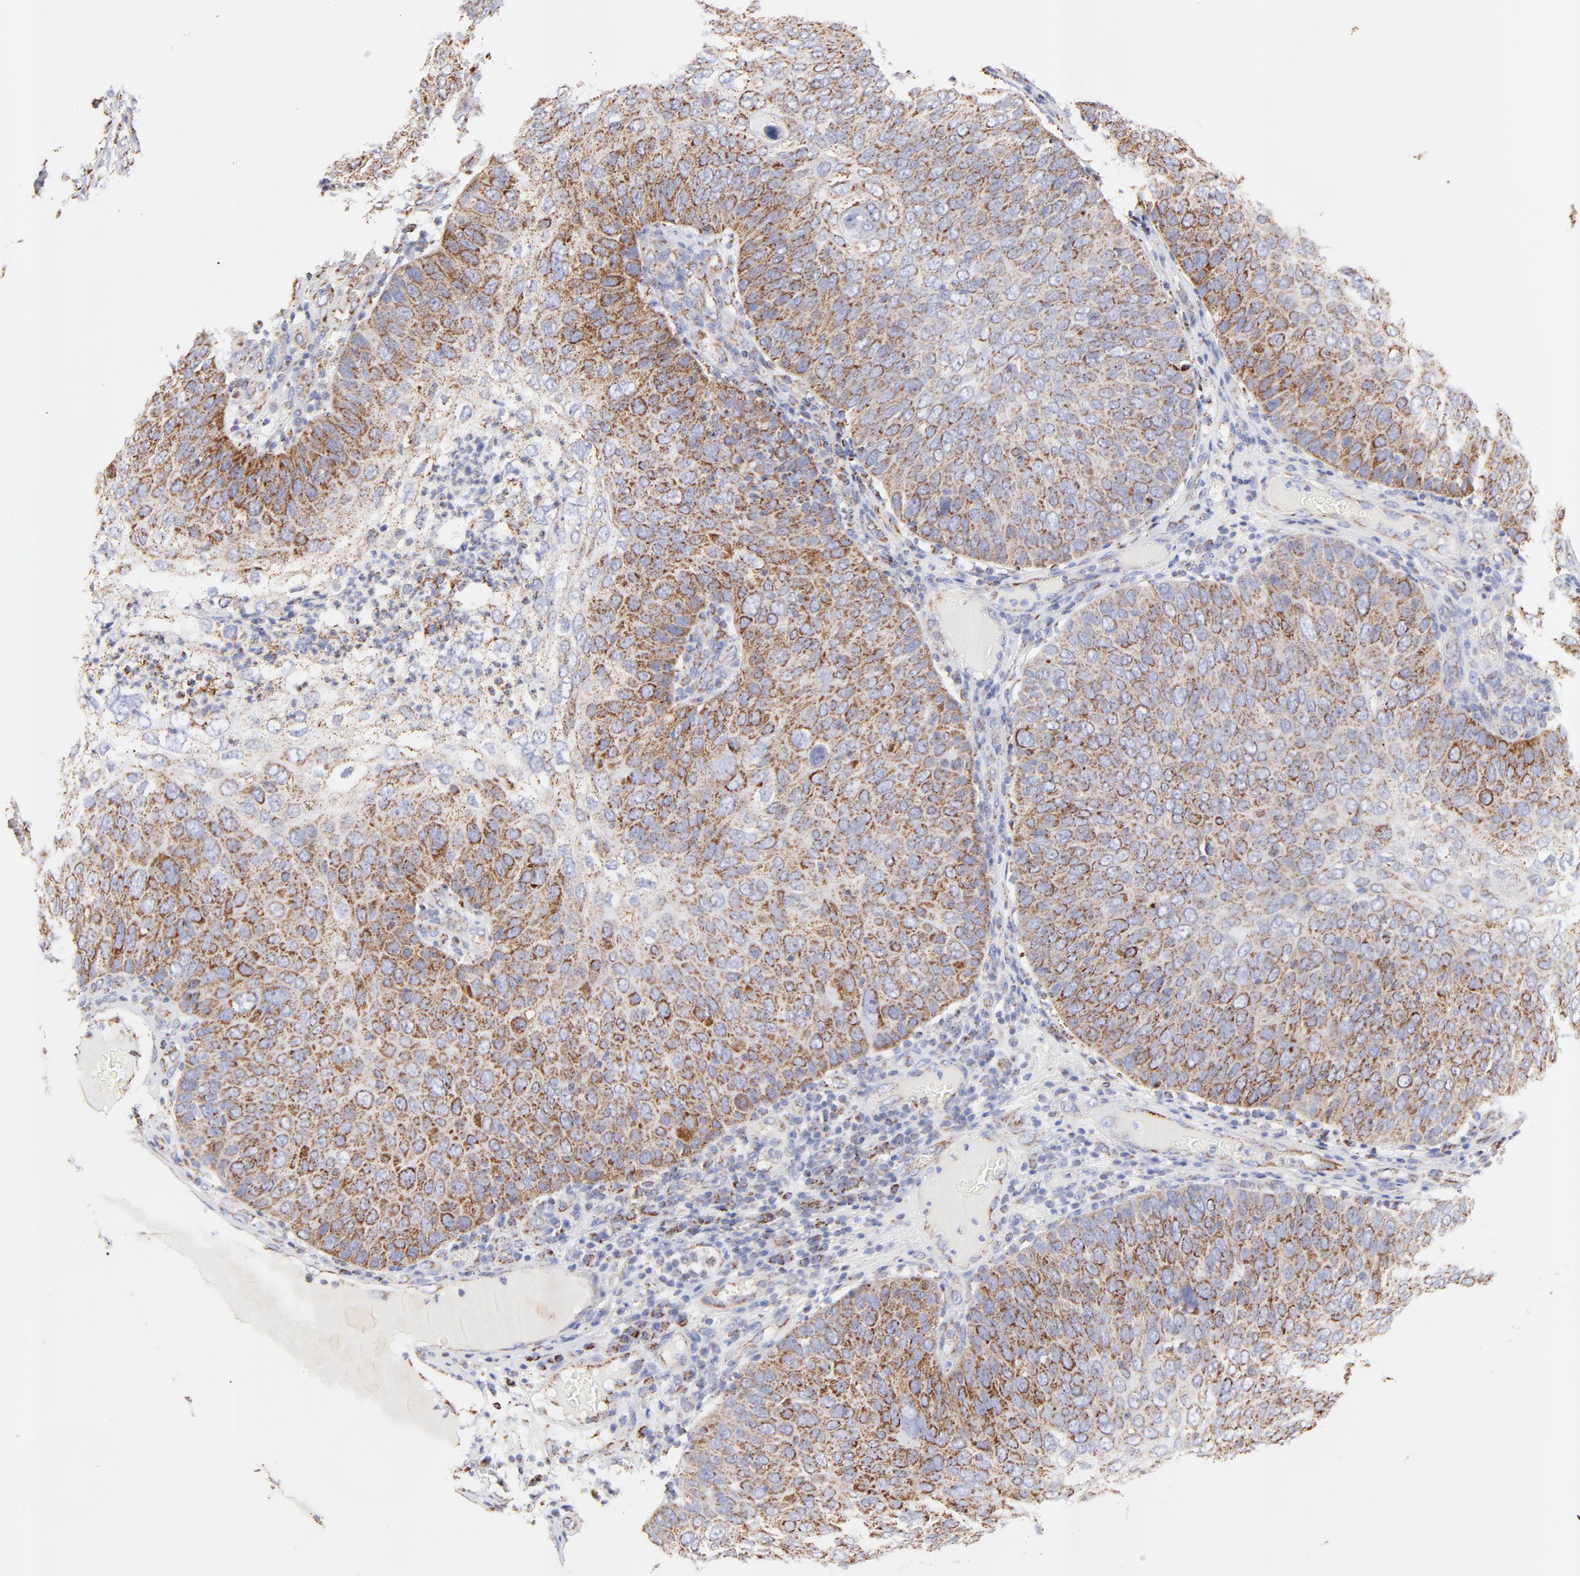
{"staining": {"intensity": "moderate", "quantity": ">75%", "location": "cytoplasmic/membranous"}, "tissue": "skin cancer", "cell_type": "Tumor cells", "image_type": "cancer", "snomed": [{"axis": "morphology", "description": "Squamous cell carcinoma, NOS"}, {"axis": "topography", "description": "Skin"}], "caption": "IHC staining of skin squamous cell carcinoma, which shows medium levels of moderate cytoplasmic/membranous staining in about >75% of tumor cells indicating moderate cytoplasmic/membranous protein positivity. The staining was performed using DAB (brown) for protein detection and nuclei were counterstained in hematoxylin (blue).", "gene": "COX4I1", "patient": {"sex": "male", "age": 87}}